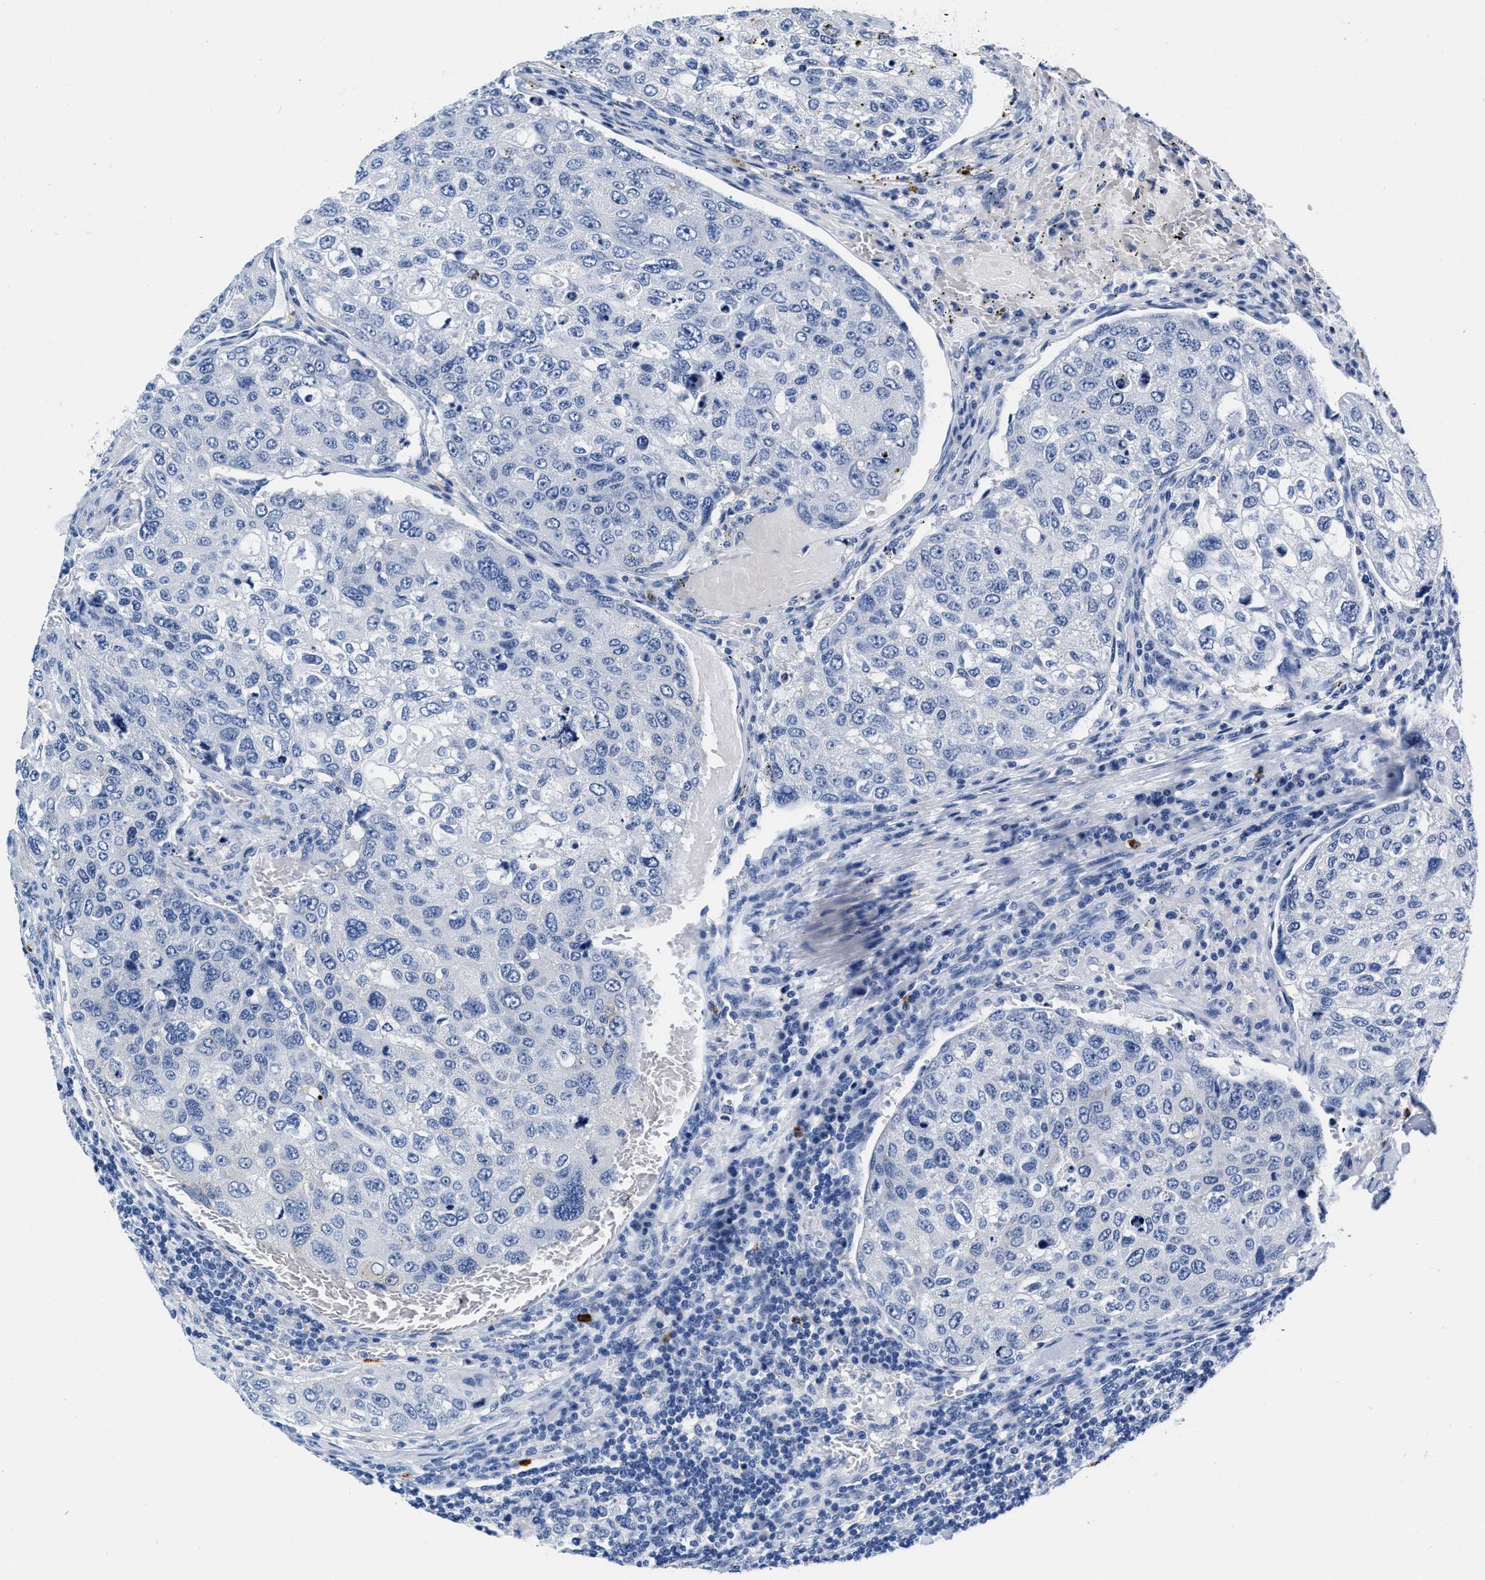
{"staining": {"intensity": "negative", "quantity": "none", "location": "none"}, "tissue": "urothelial cancer", "cell_type": "Tumor cells", "image_type": "cancer", "snomed": [{"axis": "morphology", "description": "Urothelial carcinoma, High grade"}, {"axis": "topography", "description": "Lymph node"}, {"axis": "topography", "description": "Urinary bladder"}], "caption": "Tumor cells are negative for protein expression in human urothelial cancer.", "gene": "CER1", "patient": {"sex": "male", "age": 51}}